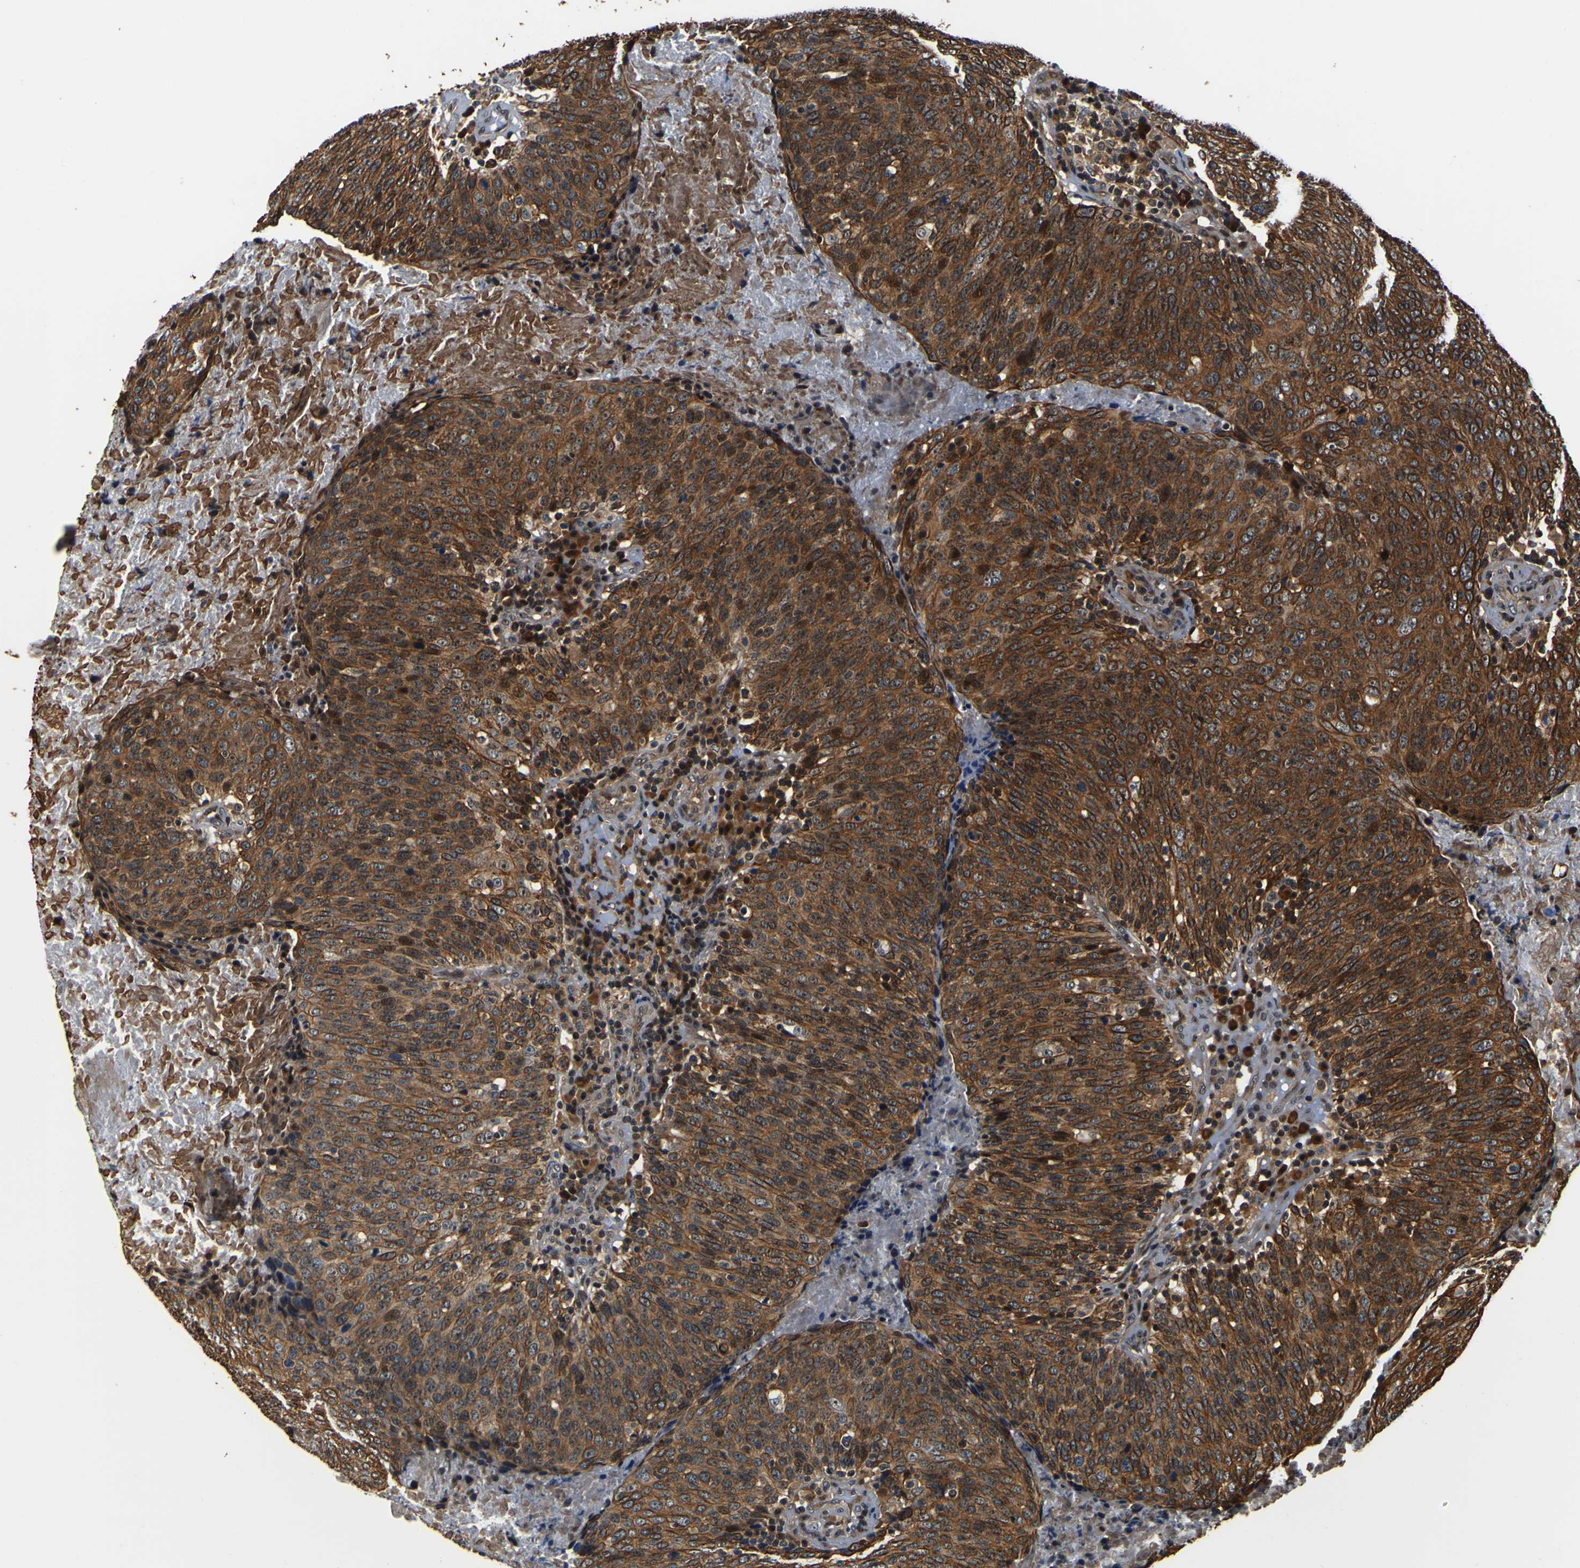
{"staining": {"intensity": "strong", "quantity": ">75%", "location": "cytoplasmic/membranous"}, "tissue": "head and neck cancer", "cell_type": "Tumor cells", "image_type": "cancer", "snomed": [{"axis": "morphology", "description": "Squamous cell carcinoma, NOS"}, {"axis": "morphology", "description": "Squamous cell carcinoma, metastatic, NOS"}, {"axis": "topography", "description": "Lymph node"}, {"axis": "topography", "description": "Head-Neck"}], "caption": "This image displays immunohistochemistry staining of human head and neck metastatic squamous cell carcinoma, with high strong cytoplasmic/membranous expression in approximately >75% of tumor cells.", "gene": "LRP4", "patient": {"sex": "male", "age": 62}}